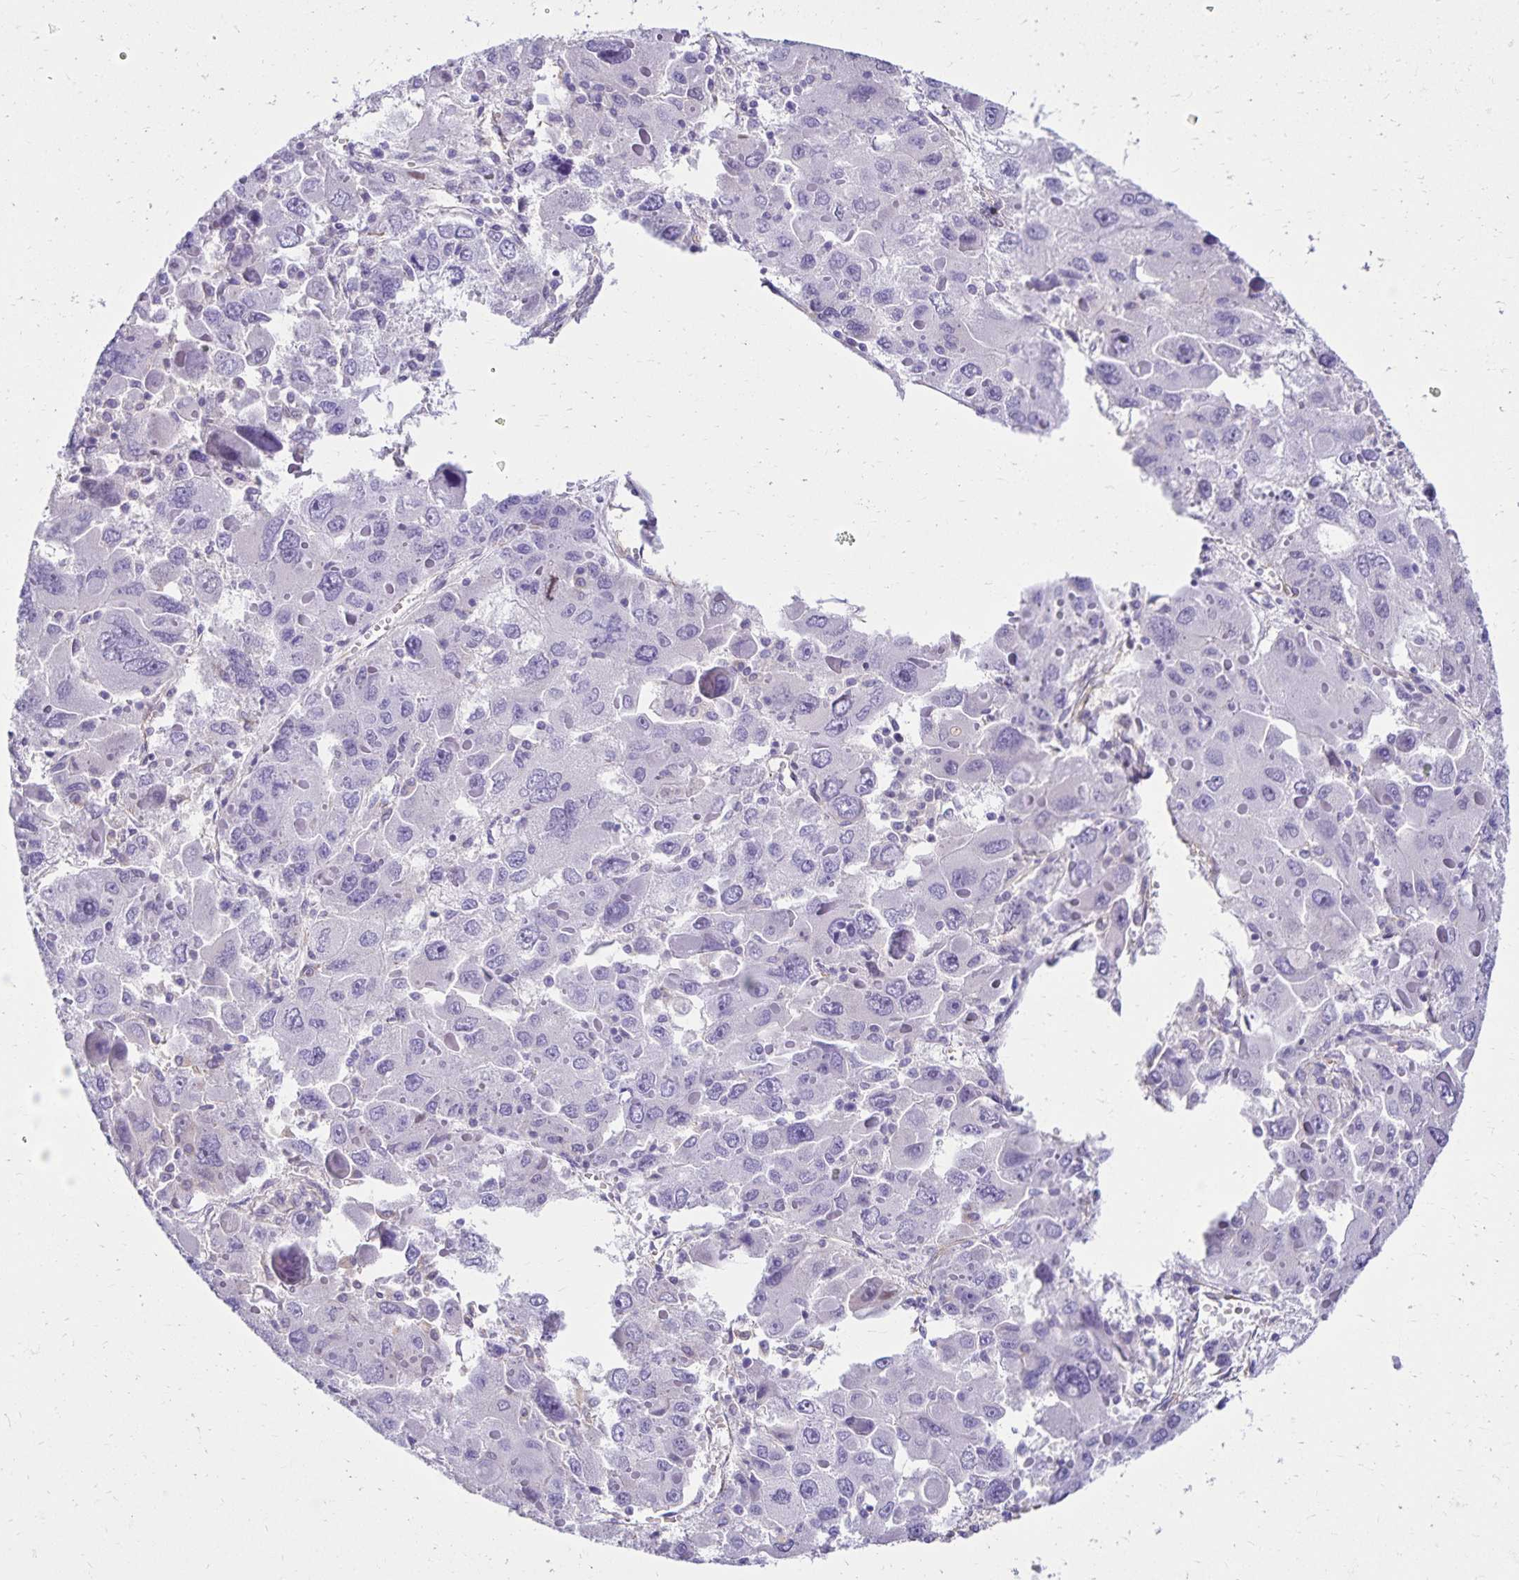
{"staining": {"intensity": "negative", "quantity": "none", "location": "none"}, "tissue": "liver cancer", "cell_type": "Tumor cells", "image_type": "cancer", "snomed": [{"axis": "morphology", "description": "Carcinoma, Hepatocellular, NOS"}, {"axis": "topography", "description": "Liver"}], "caption": "Tumor cells are negative for brown protein staining in hepatocellular carcinoma (liver).", "gene": "TRPV6", "patient": {"sex": "female", "age": 41}}